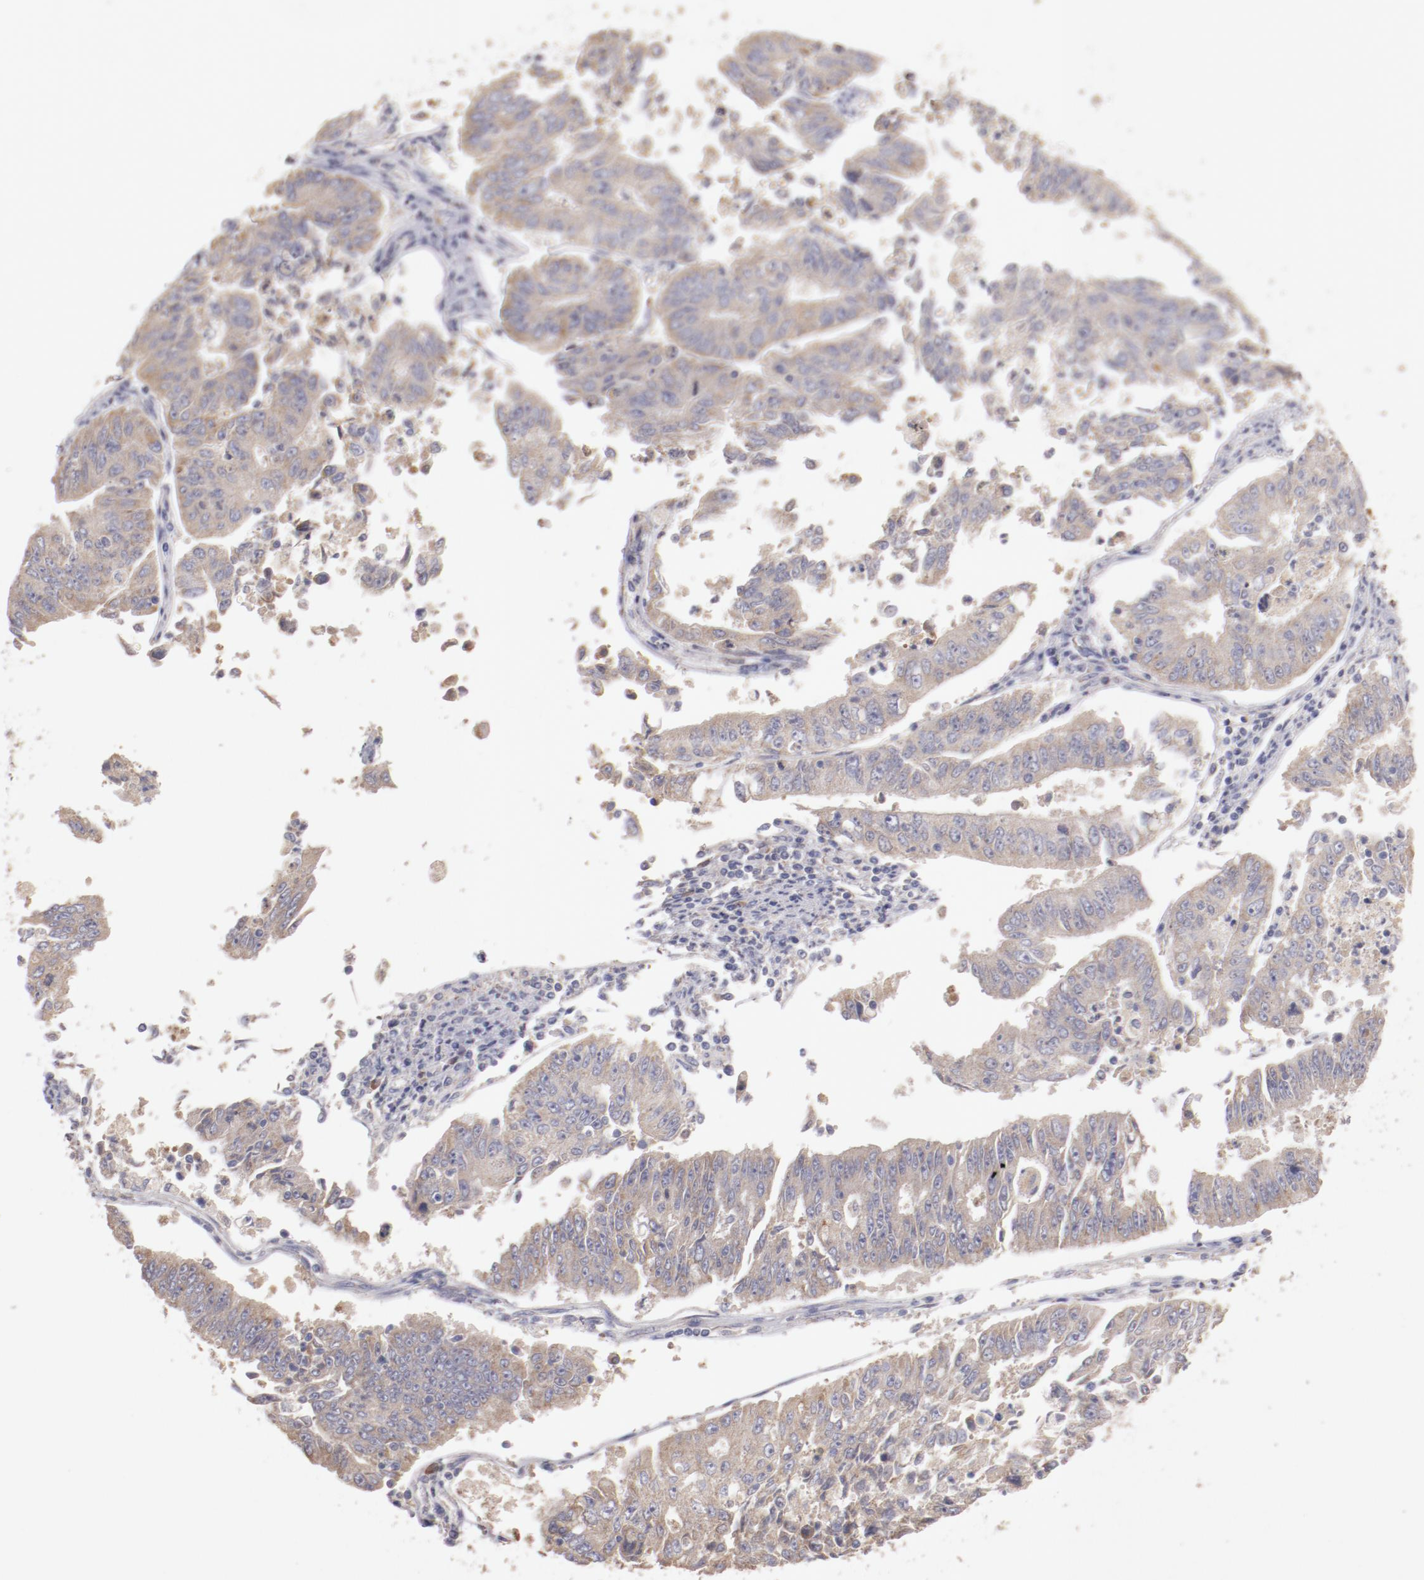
{"staining": {"intensity": "weak", "quantity": ">75%", "location": "cytoplasmic/membranous"}, "tissue": "endometrial cancer", "cell_type": "Tumor cells", "image_type": "cancer", "snomed": [{"axis": "morphology", "description": "Adenocarcinoma, NOS"}, {"axis": "topography", "description": "Endometrium"}], "caption": "Immunohistochemical staining of endometrial cancer (adenocarcinoma) exhibits low levels of weak cytoplasmic/membranous protein expression in about >75% of tumor cells. The staining was performed using DAB to visualize the protein expression in brown, while the nuclei were stained in blue with hematoxylin (Magnification: 20x).", "gene": "ENTPD5", "patient": {"sex": "female", "age": 42}}